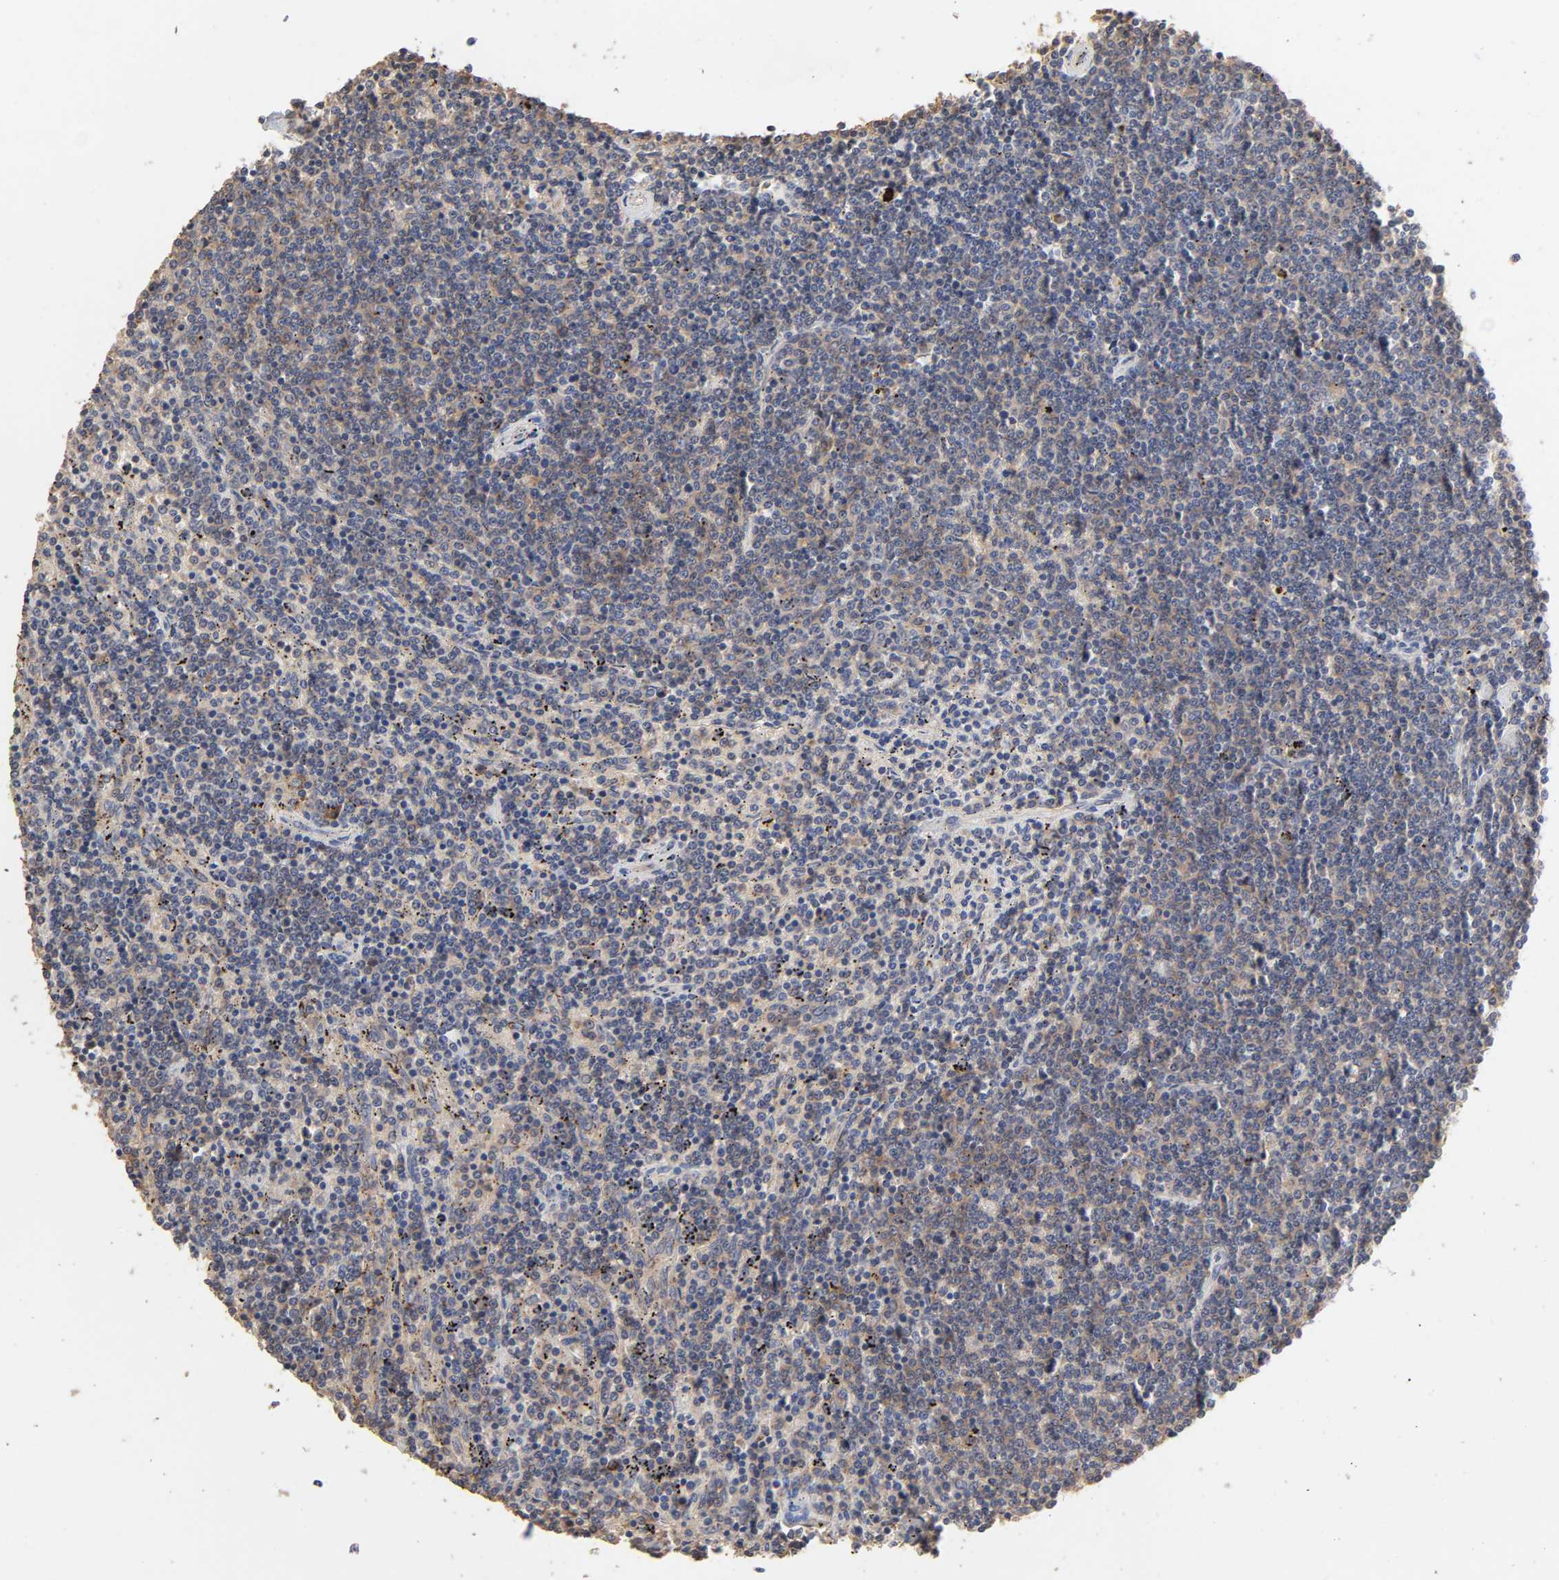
{"staining": {"intensity": "weak", "quantity": "25%-75%", "location": "cytoplasmic/membranous"}, "tissue": "lymphoma", "cell_type": "Tumor cells", "image_type": "cancer", "snomed": [{"axis": "morphology", "description": "Malignant lymphoma, non-Hodgkin's type, Low grade"}, {"axis": "topography", "description": "Spleen"}], "caption": "Immunohistochemistry of malignant lymphoma, non-Hodgkin's type (low-grade) reveals low levels of weak cytoplasmic/membranous positivity in about 25%-75% of tumor cells.", "gene": "EIF4G2", "patient": {"sex": "female", "age": 50}}